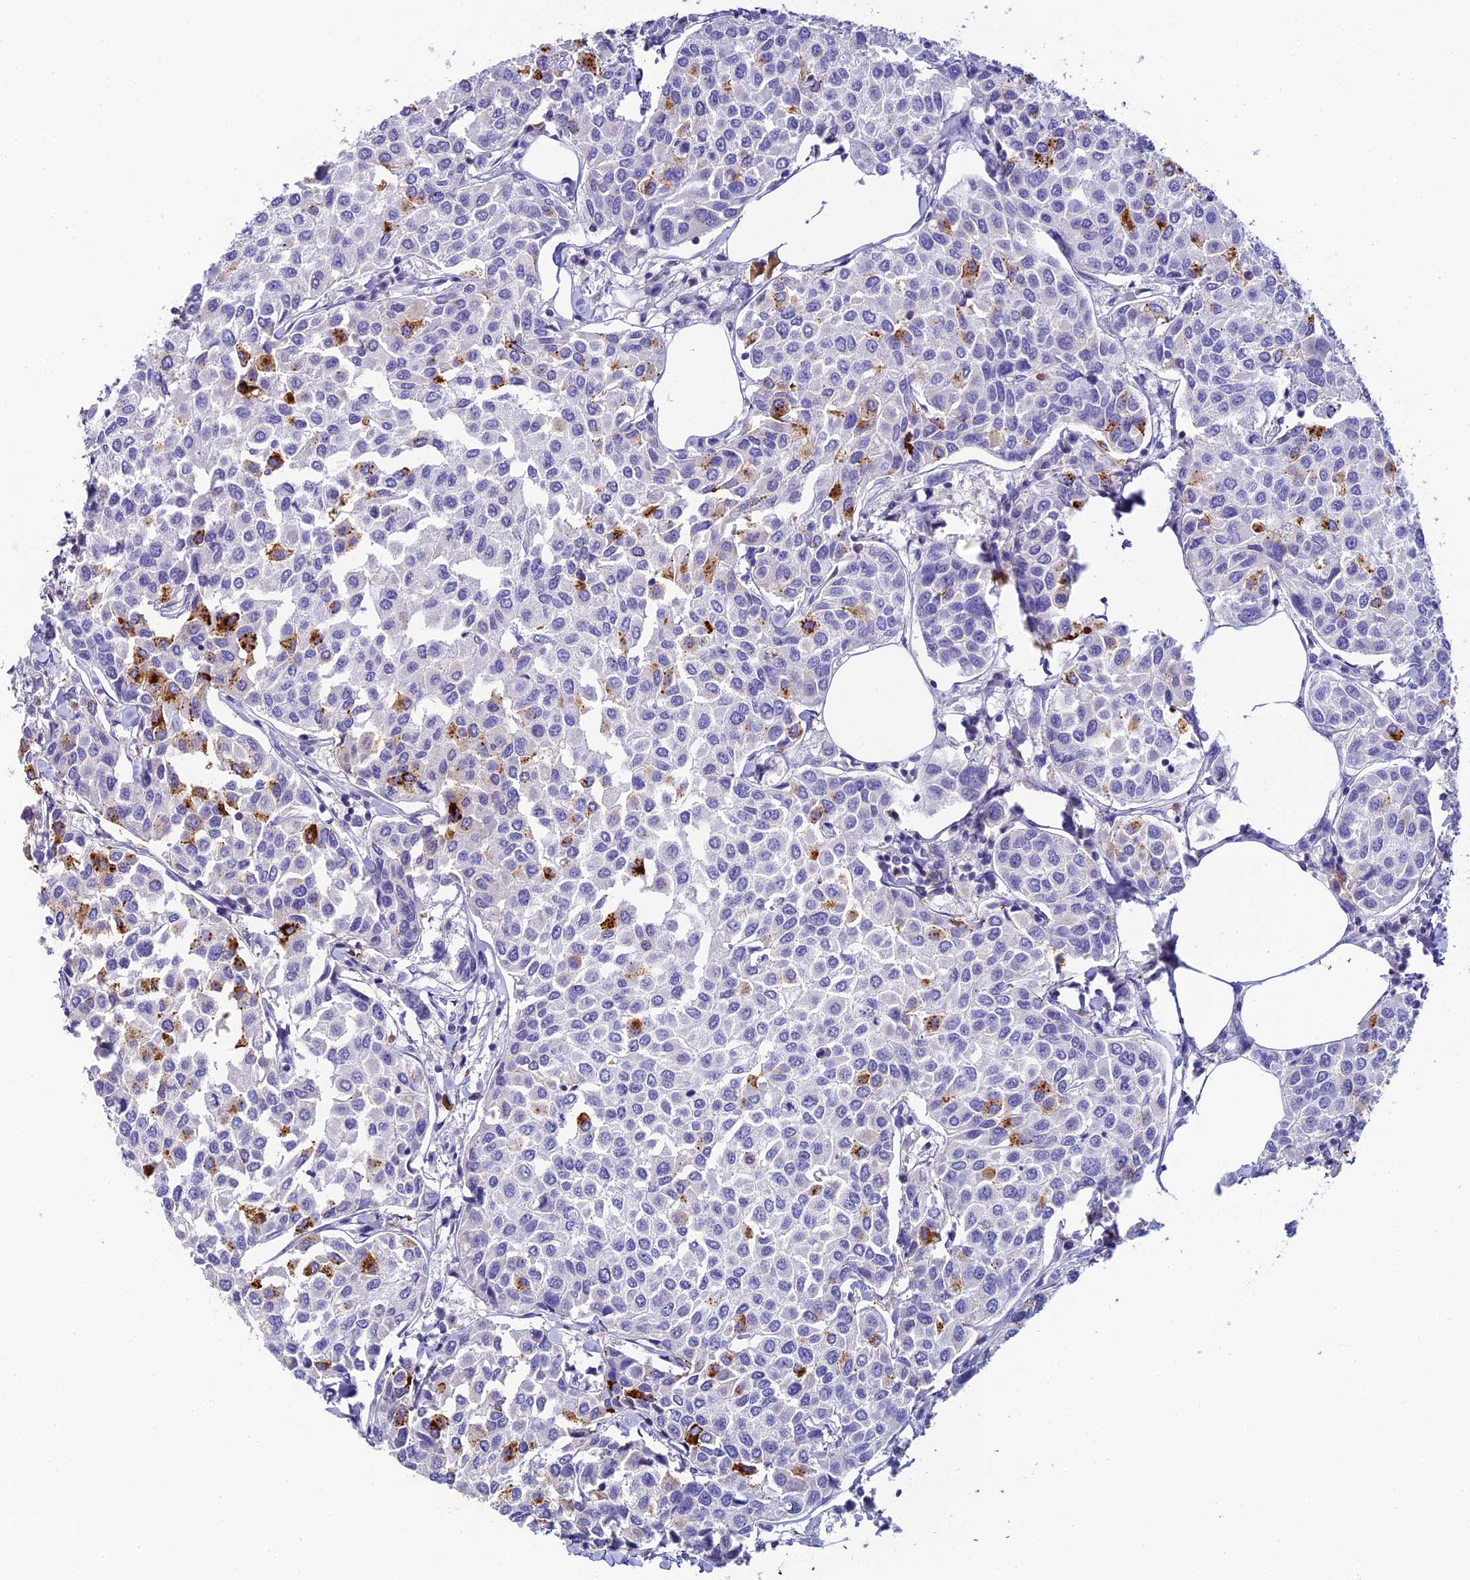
{"staining": {"intensity": "strong", "quantity": "<25%", "location": "cytoplasmic/membranous"}, "tissue": "breast cancer", "cell_type": "Tumor cells", "image_type": "cancer", "snomed": [{"axis": "morphology", "description": "Duct carcinoma"}, {"axis": "topography", "description": "Breast"}], "caption": "Immunohistochemical staining of breast cancer (invasive ductal carcinoma) reveals medium levels of strong cytoplasmic/membranous protein expression in about <25% of tumor cells.", "gene": "C12orf29", "patient": {"sex": "female", "age": 55}}